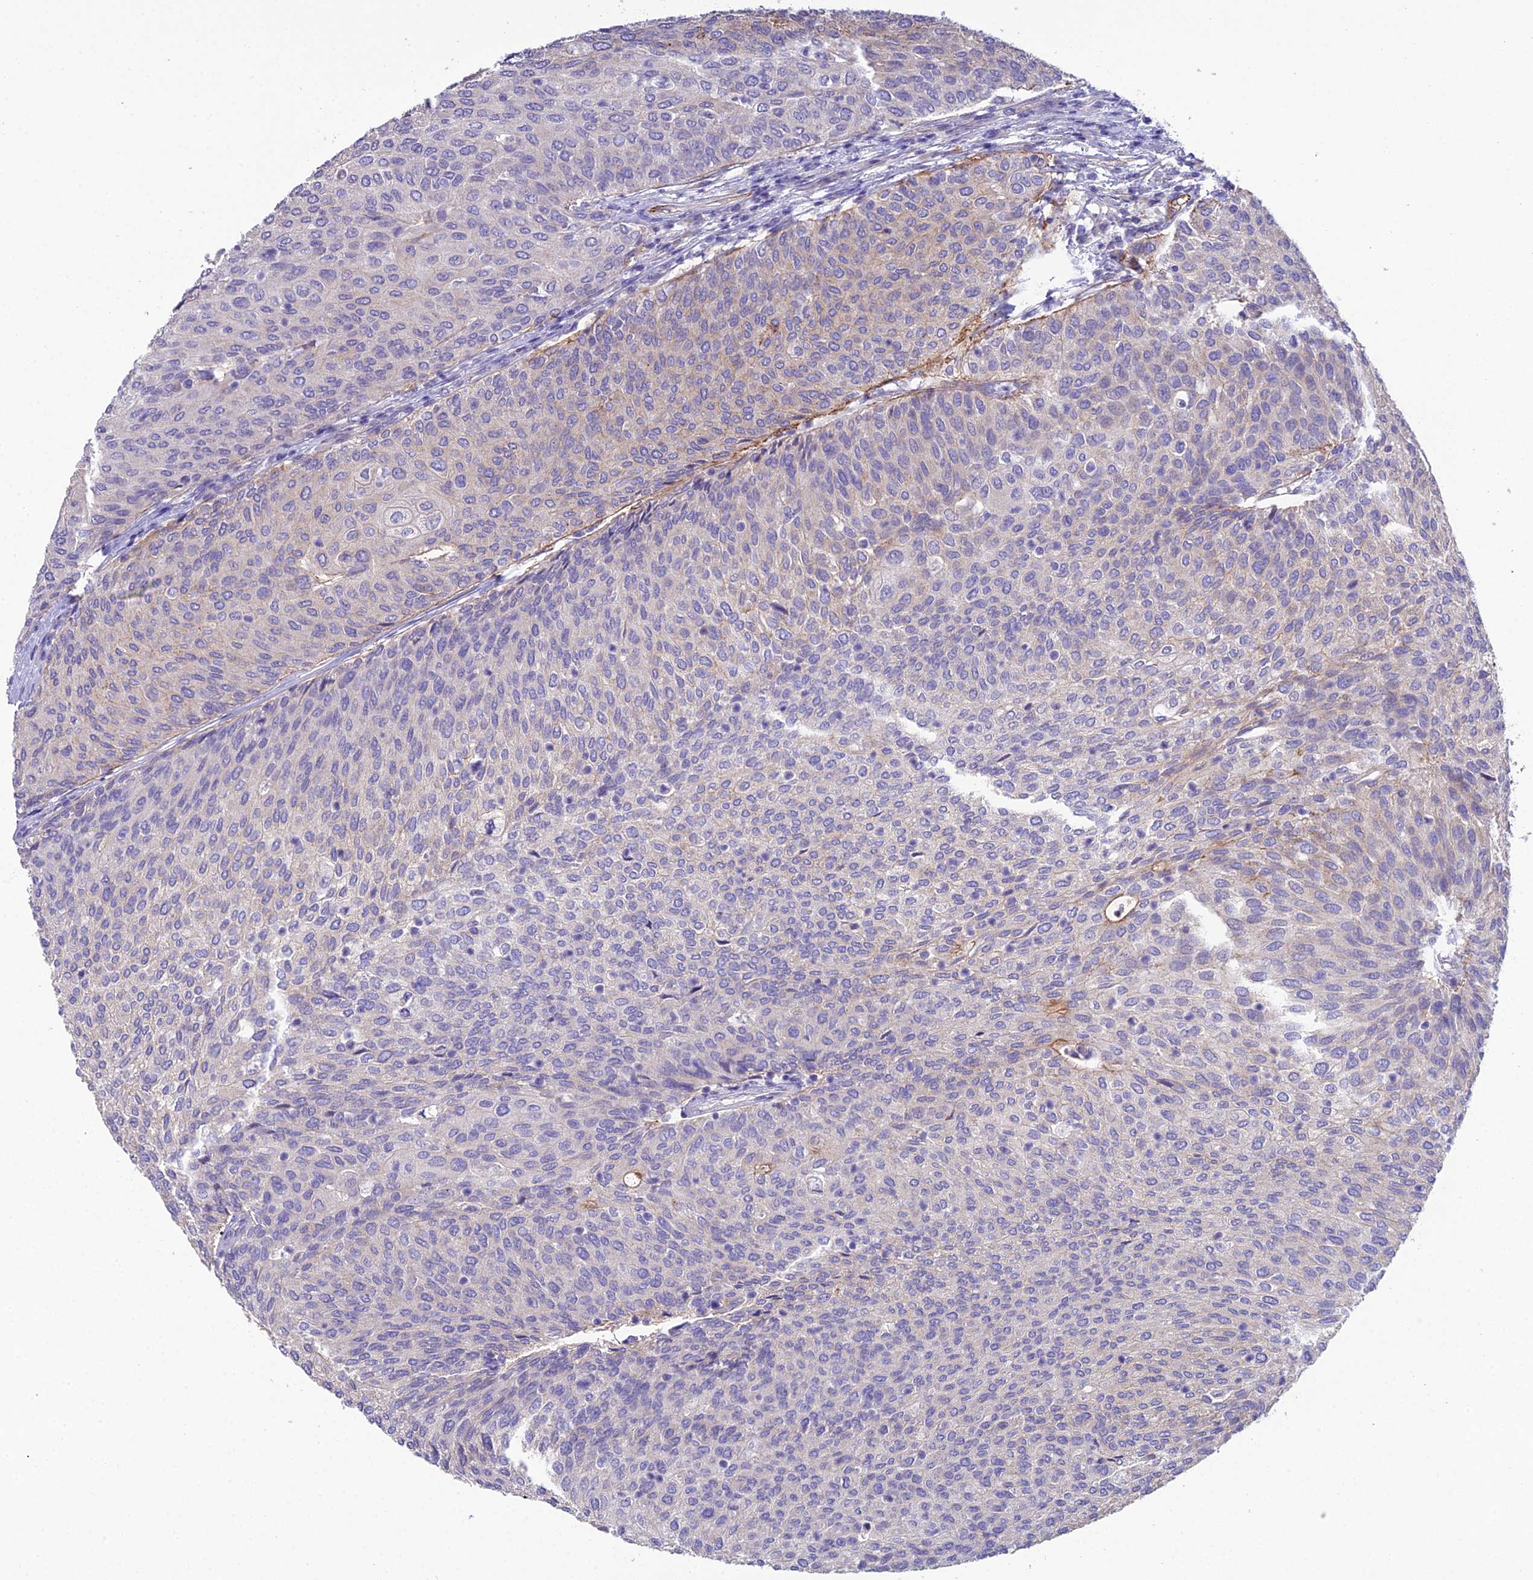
{"staining": {"intensity": "weak", "quantity": "<25%", "location": "cytoplasmic/membranous"}, "tissue": "urothelial cancer", "cell_type": "Tumor cells", "image_type": "cancer", "snomed": [{"axis": "morphology", "description": "Urothelial carcinoma, Low grade"}, {"axis": "topography", "description": "Urinary bladder"}], "caption": "Low-grade urothelial carcinoma stained for a protein using immunohistochemistry (IHC) demonstrates no positivity tumor cells.", "gene": "CFAP47", "patient": {"sex": "female", "age": 79}}